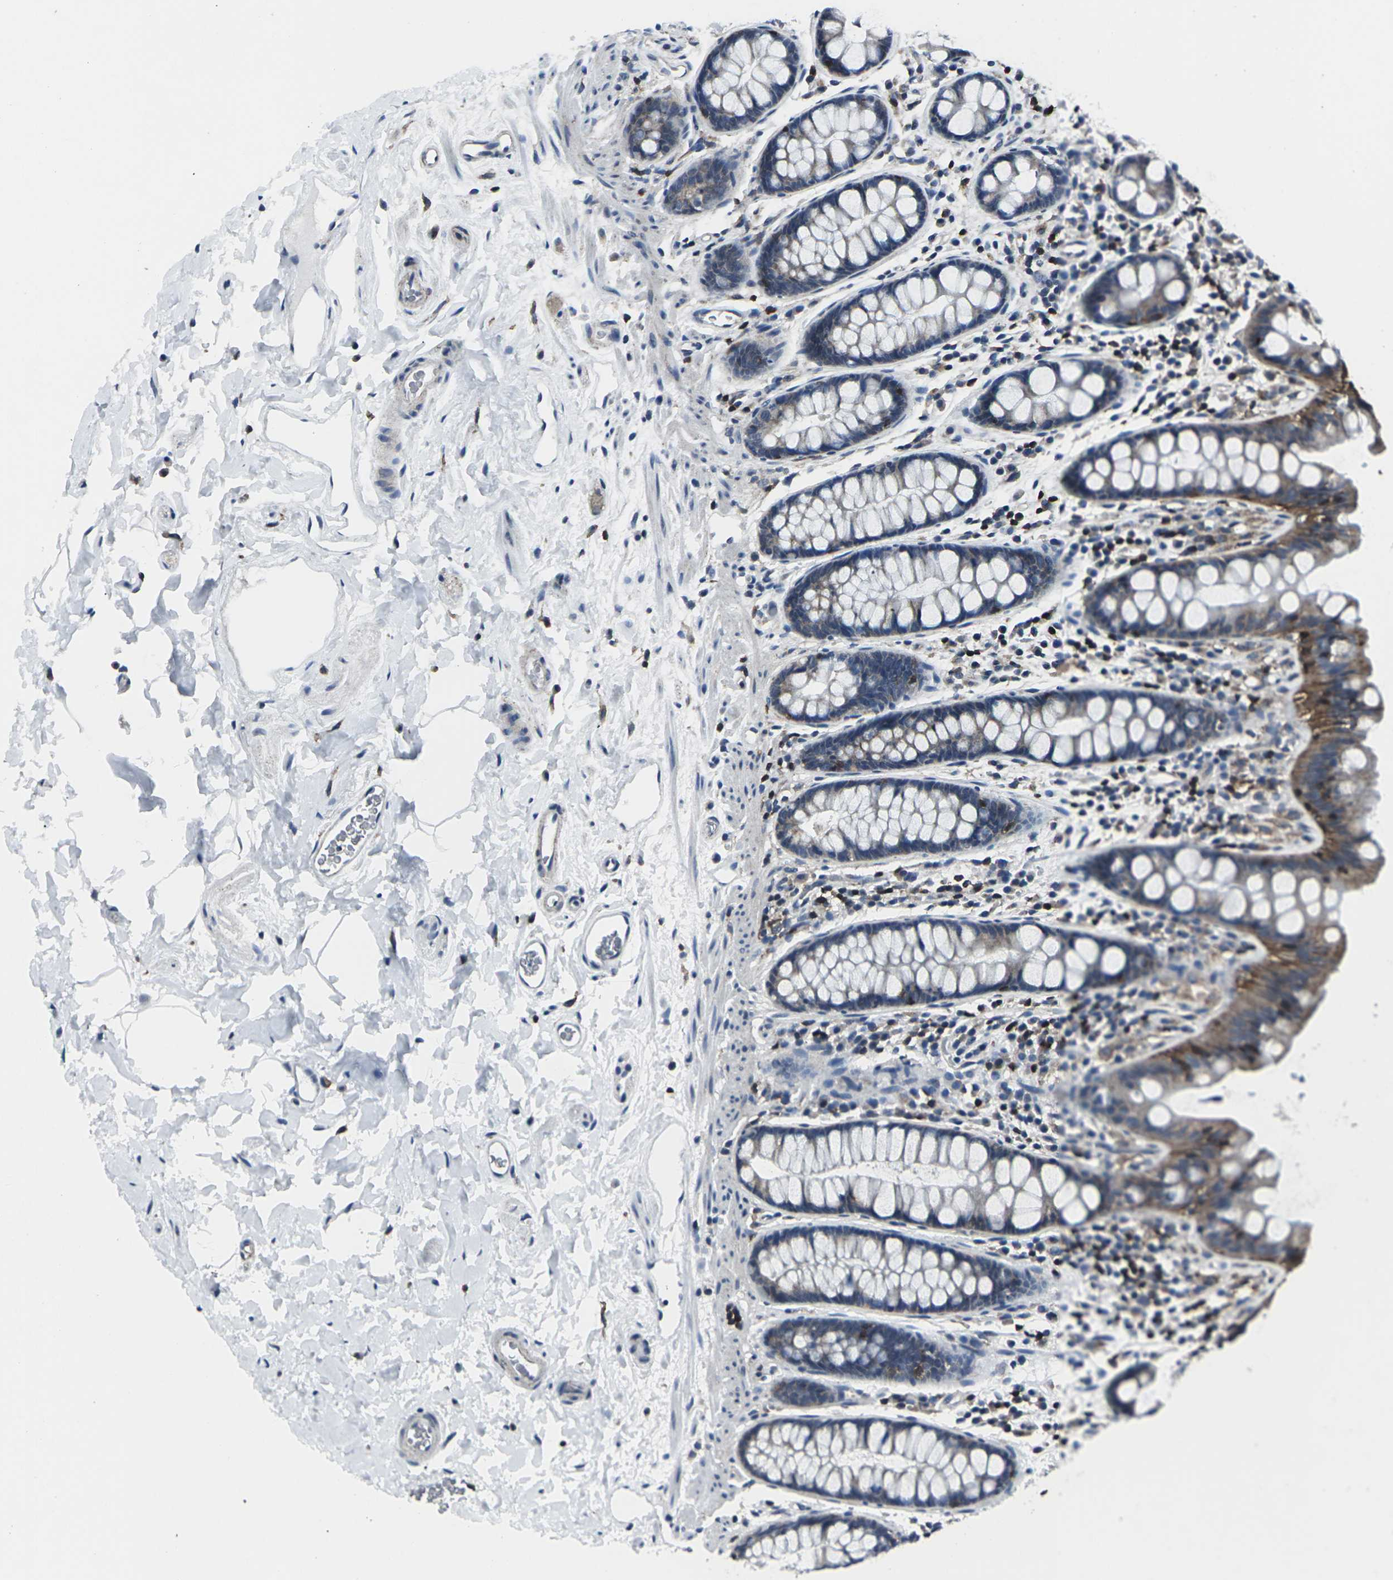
{"staining": {"intensity": "weak", "quantity": "25%-75%", "location": "cytoplasmic/membranous"}, "tissue": "colon", "cell_type": "Endothelial cells", "image_type": "normal", "snomed": [{"axis": "morphology", "description": "Normal tissue, NOS"}, {"axis": "topography", "description": "Colon"}], "caption": "Endothelial cells demonstrate low levels of weak cytoplasmic/membranous staining in about 25%-75% of cells in benign colon. (DAB IHC, brown staining for protein, blue staining for nuclei).", "gene": "STAT4", "patient": {"sex": "female", "age": 80}}